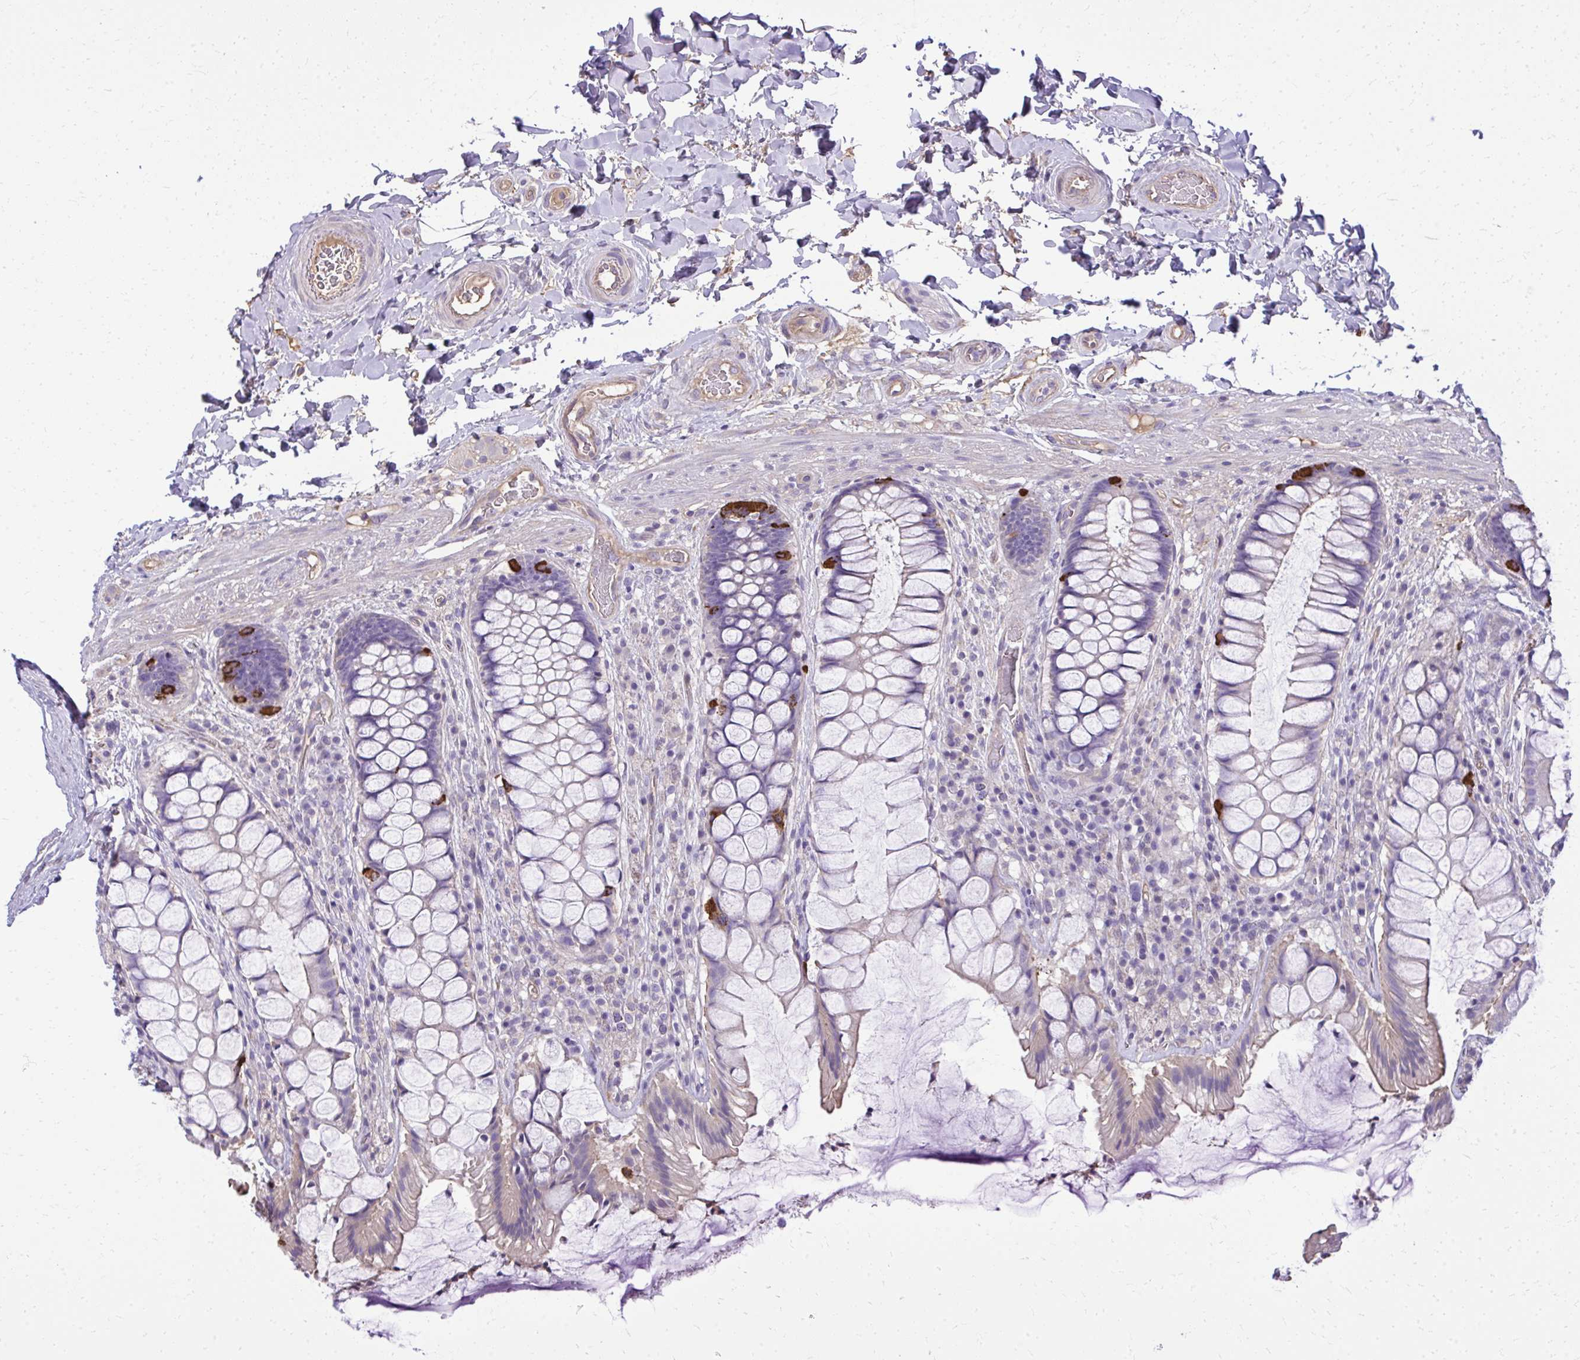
{"staining": {"intensity": "strong", "quantity": "<25%", "location": "cytoplasmic/membranous"}, "tissue": "rectum", "cell_type": "Glandular cells", "image_type": "normal", "snomed": [{"axis": "morphology", "description": "Normal tissue, NOS"}, {"axis": "topography", "description": "Rectum"}], "caption": "Immunohistochemical staining of benign rectum displays medium levels of strong cytoplasmic/membranous positivity in about <25% of glandular cells.", "gene": "RUNDC3B", "patient": {"sex": "female", "age": 58}}